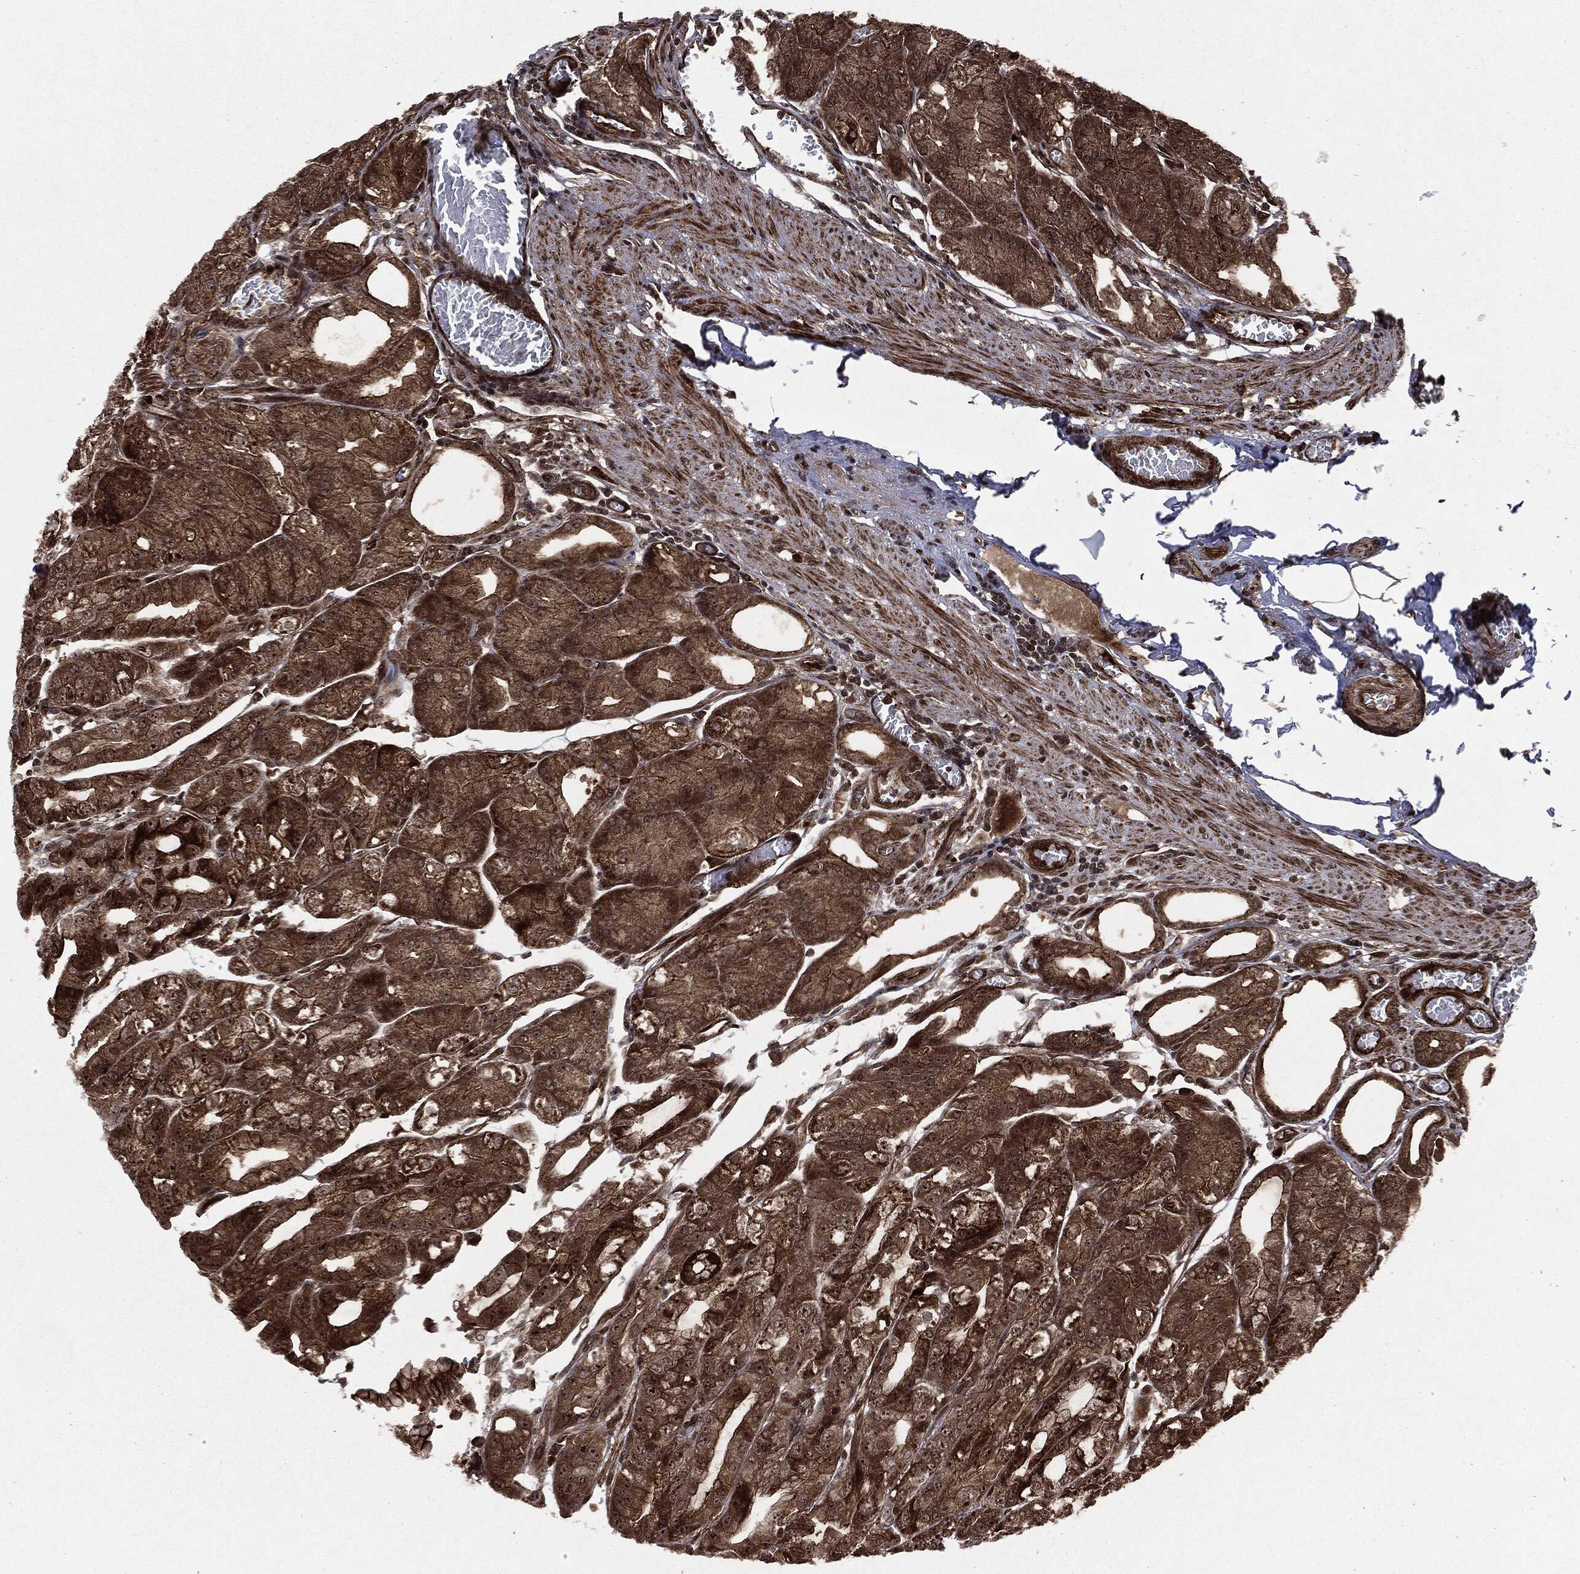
{"staining": {"intensity": "strong", "quantity": ">75%", "location": "cytoplasmic/membranous,nuclear"}, "tissue": "stomach", "cell_type": "Glandular cells", "image_type": "normal", "snomed": [{"axis": "morphology", "description": "Normal tissue, NOS"}, {"axis": "topography", "description": "Stomach"}], "caption": "Glandular cells show high levels of strong cytoplasmic/membranous,nuclear positivity in approximately >75% of cells in normal human stomach. (DAB (3,3'-diaminobenzidine) IHC, brown staining for protein, blue staining for nuclei).", "gene": "CARD6", "patient": {"sex": "male", "age": 71}}